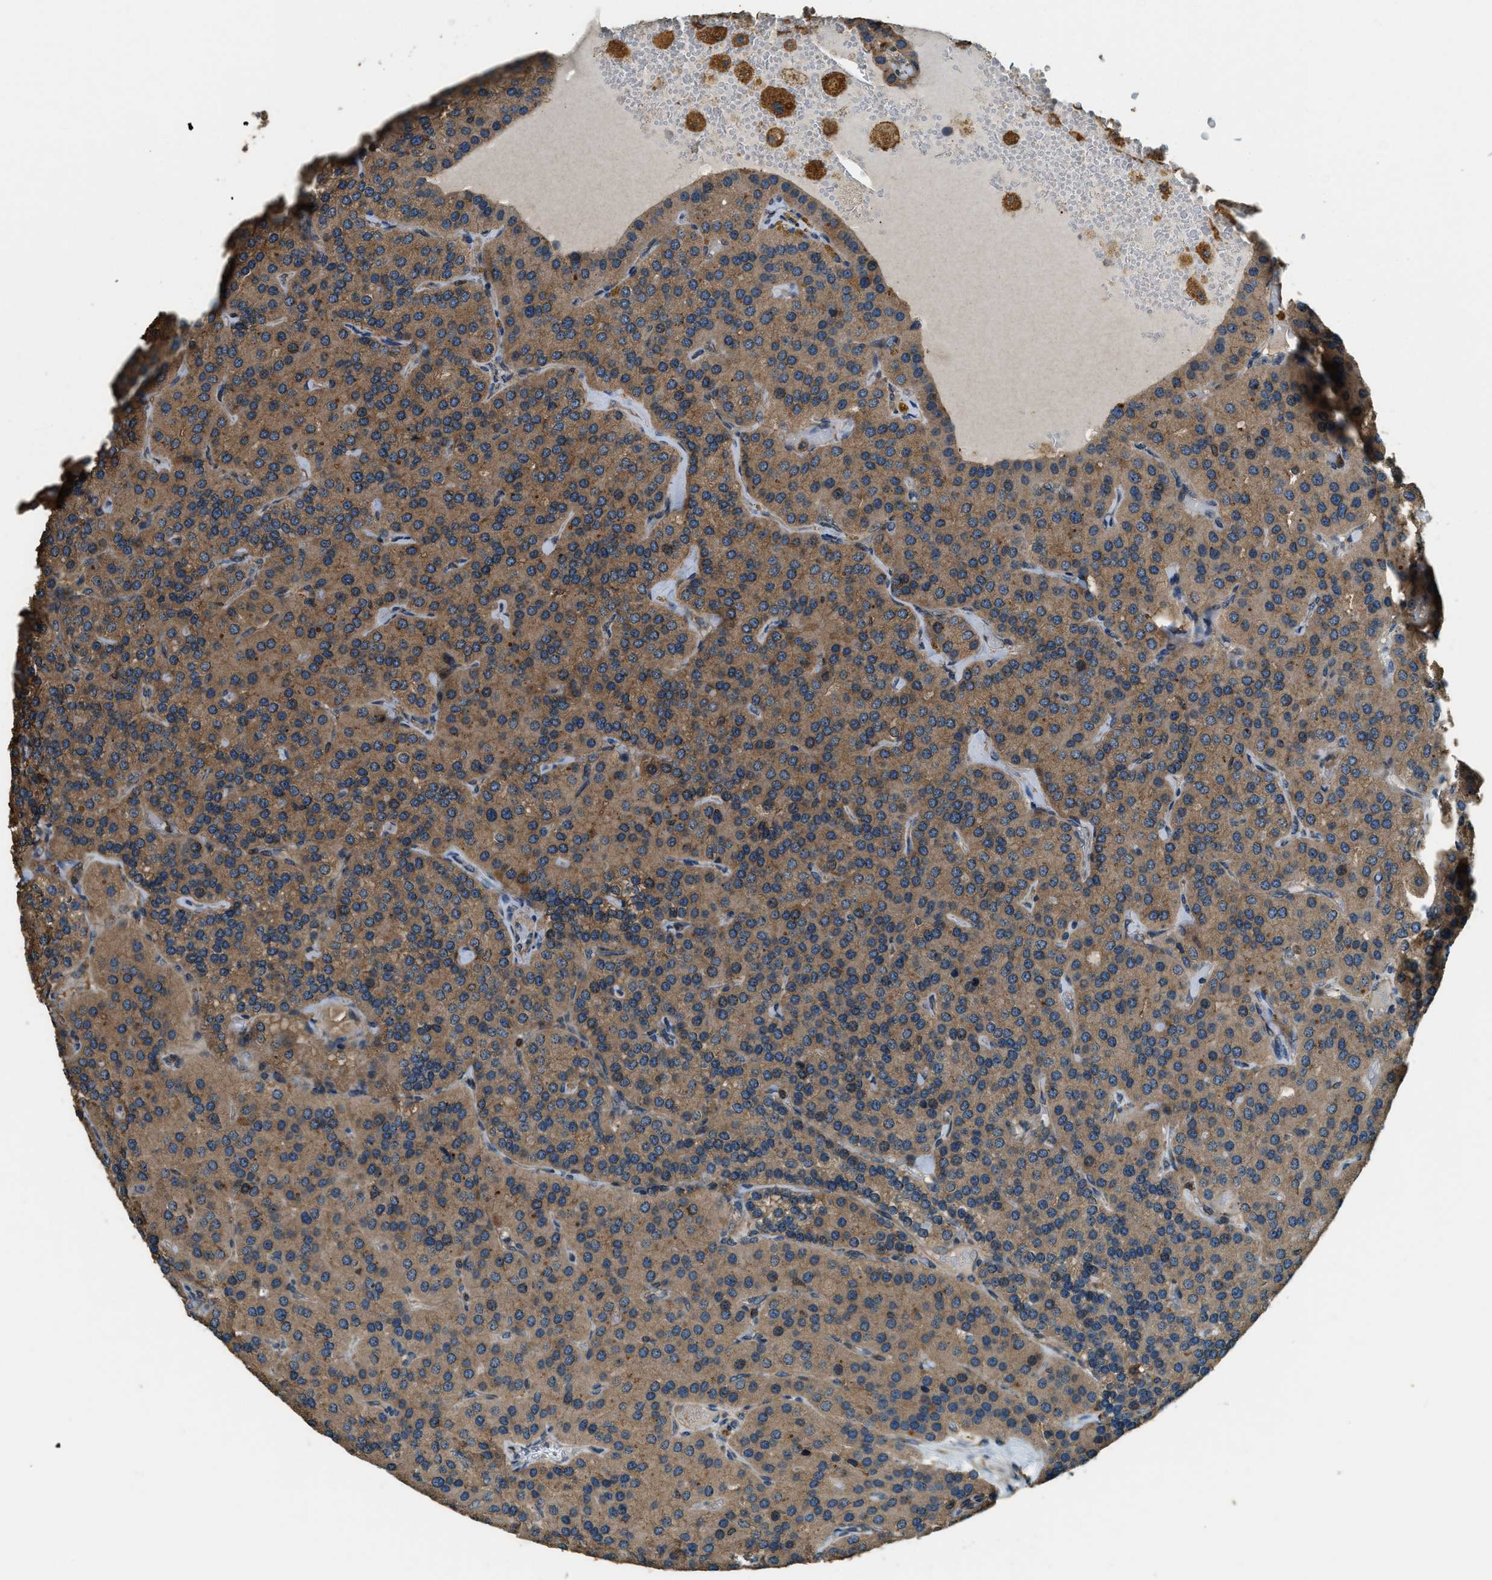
{"staining": {"intensity": "weak", "quantity": ">75%", "location": "cytoplasmic/membranous"}, "tissue": "parathyroid gland", "cell_type": "Glandular cells", "image_type": "normal", "snomed": [{"axis": "morphology", "description": "Normal tissue, NOS"}, {"axis": "morphology", "description": "Adenoma, NOS"}, {"axis": "topography", "description": "Parathyroid gland"}], "caption": "The micrograph exhibits staining of normal parathyroid gland, revealing weak cytoplasmic/membranous protein expression (brown color) within glandular cells.", "gene": "ERGIC1", "patient": {"sex": "female", "age": 86}}